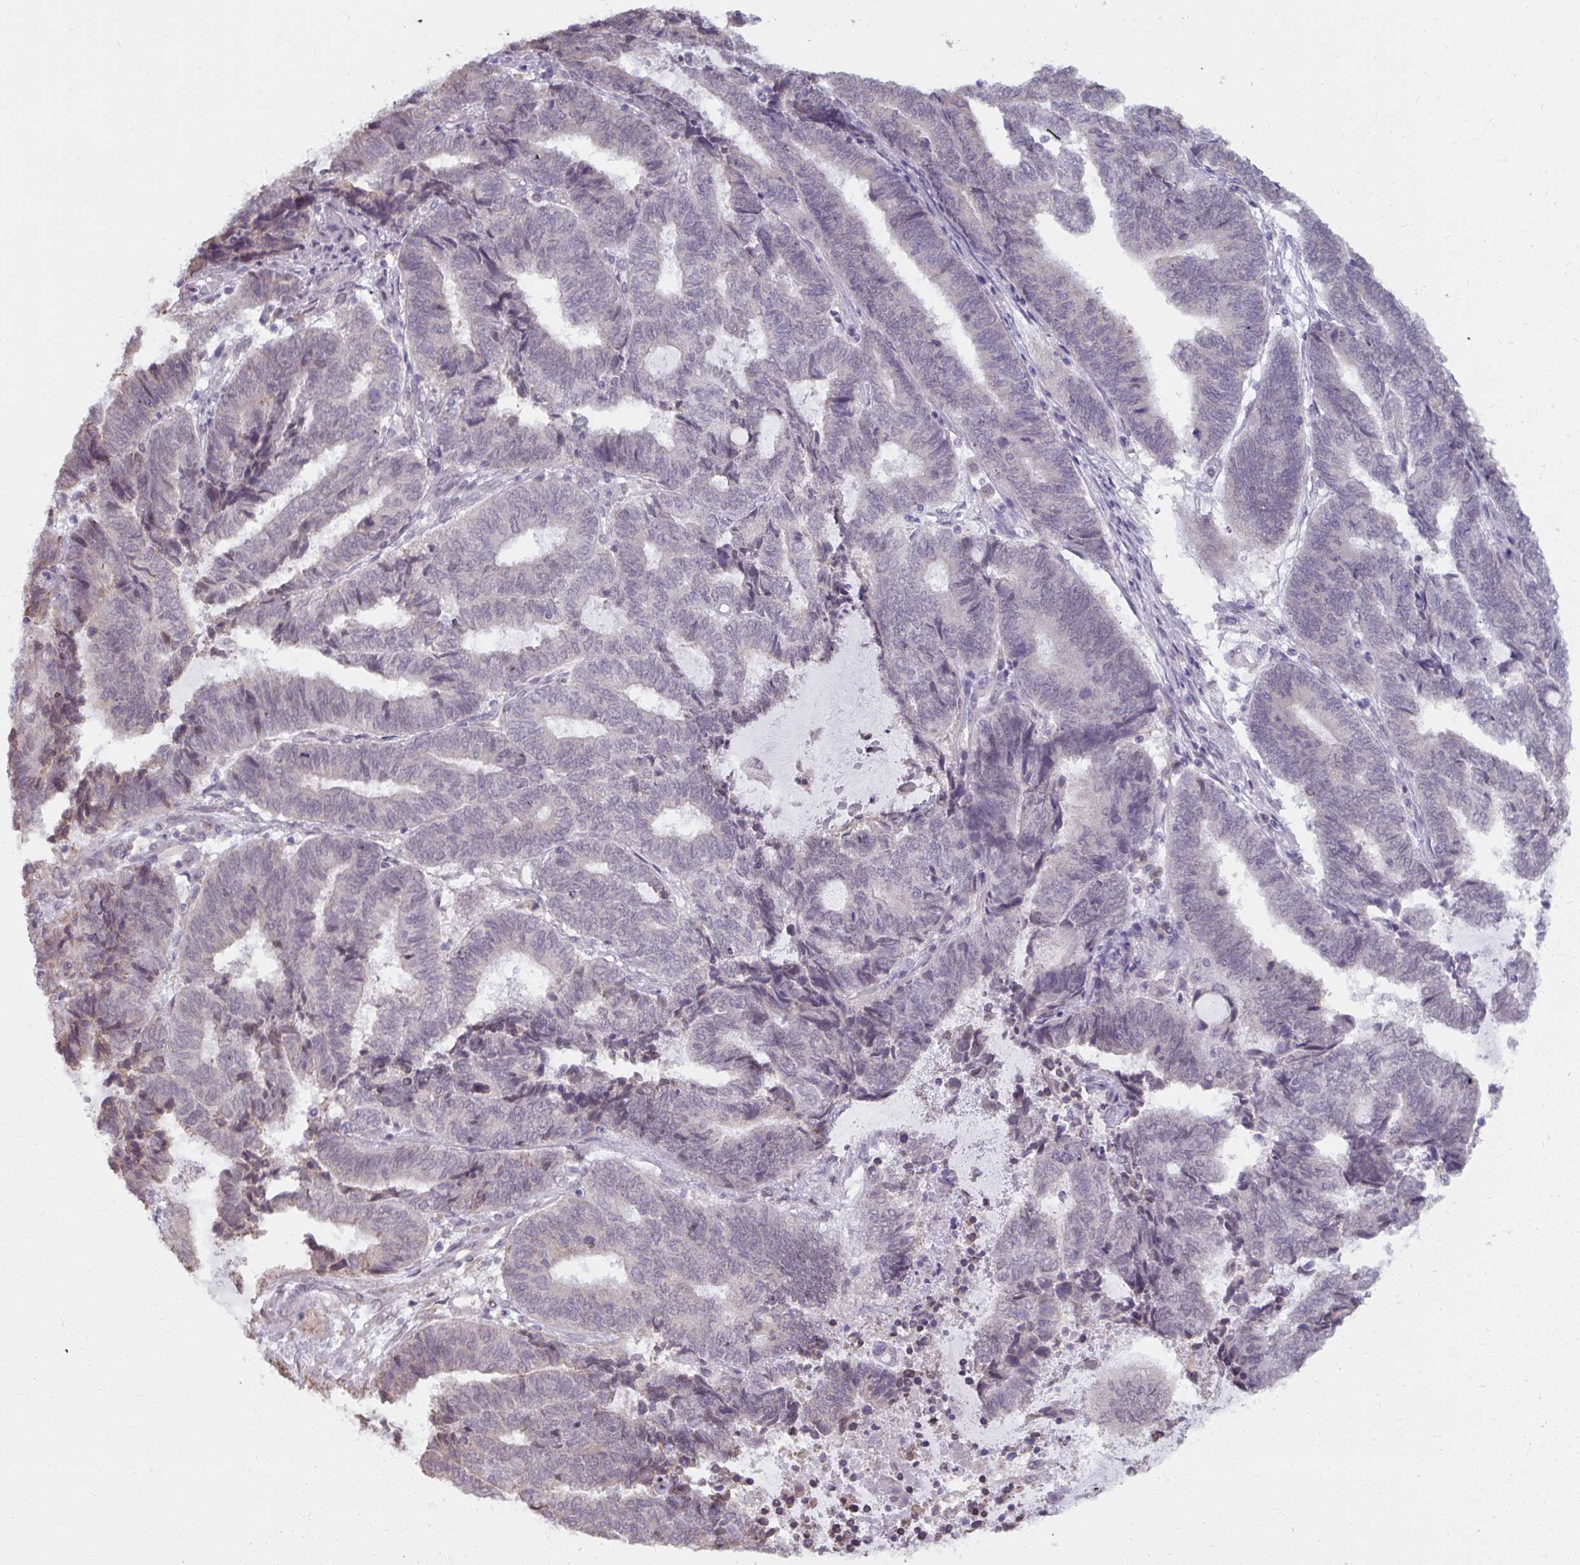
{"staining": {"intensity": "negative", "quantity": "none", "location": "none"}, "tissue": "endometrial cancer", "cell_type": "Tumor cells", "image_type": "cancer", "snomed": [{"axis": "morphology", "description": "Adenocarcinoma, NOS"}, {"axis": "topography", "description": "Uterus"}, {"axis": "topography", "description": "Endometrium"}], "caption": "A micrograph of adenocarcinoma (endometrial) stained for a protein demonstrates no brown staining in tumor cells.", "gene": "NMNAT1", "patient": {"sex": "female", "age": 70}}